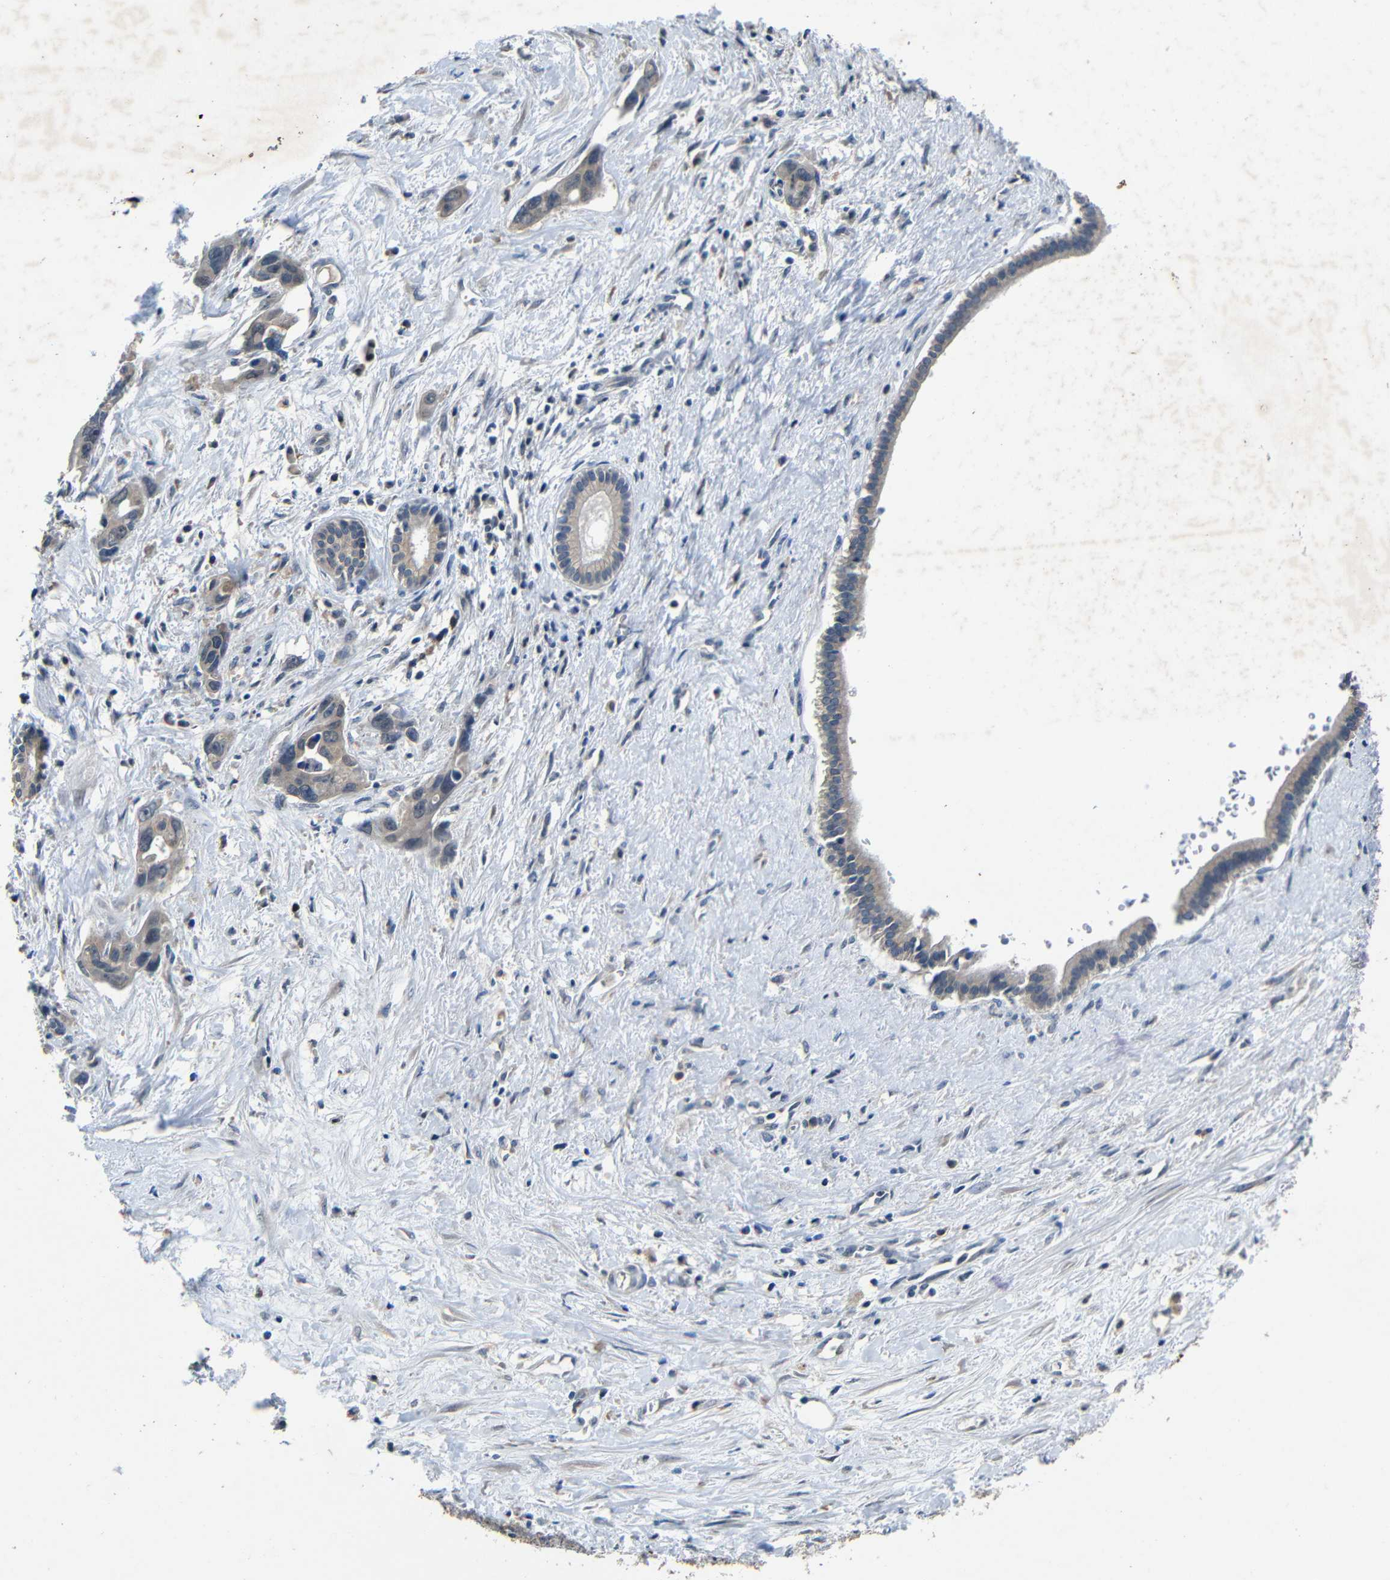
{"staining": {"intensity": "moderate", "quantity": ">75%", "location": "cytoplasmic/membranous"}, "tissue": "liver cancer", "cell_type": "Tumor cells", "image_type": "cancer", "snomed": [{"axis": "morphology", "description": "Cholangiocarcinoma"}, {"axis": "topography", "description": "Liver"}], "caption": "Protein analysis of liver cancer (cholangiocarcinoma) tissue demonstrates moderate cytoplasmic/membranous staining in about >75% of tumor cells.", "gene": "C6orf89", "patient": {"sex": "female", "age": 65}}